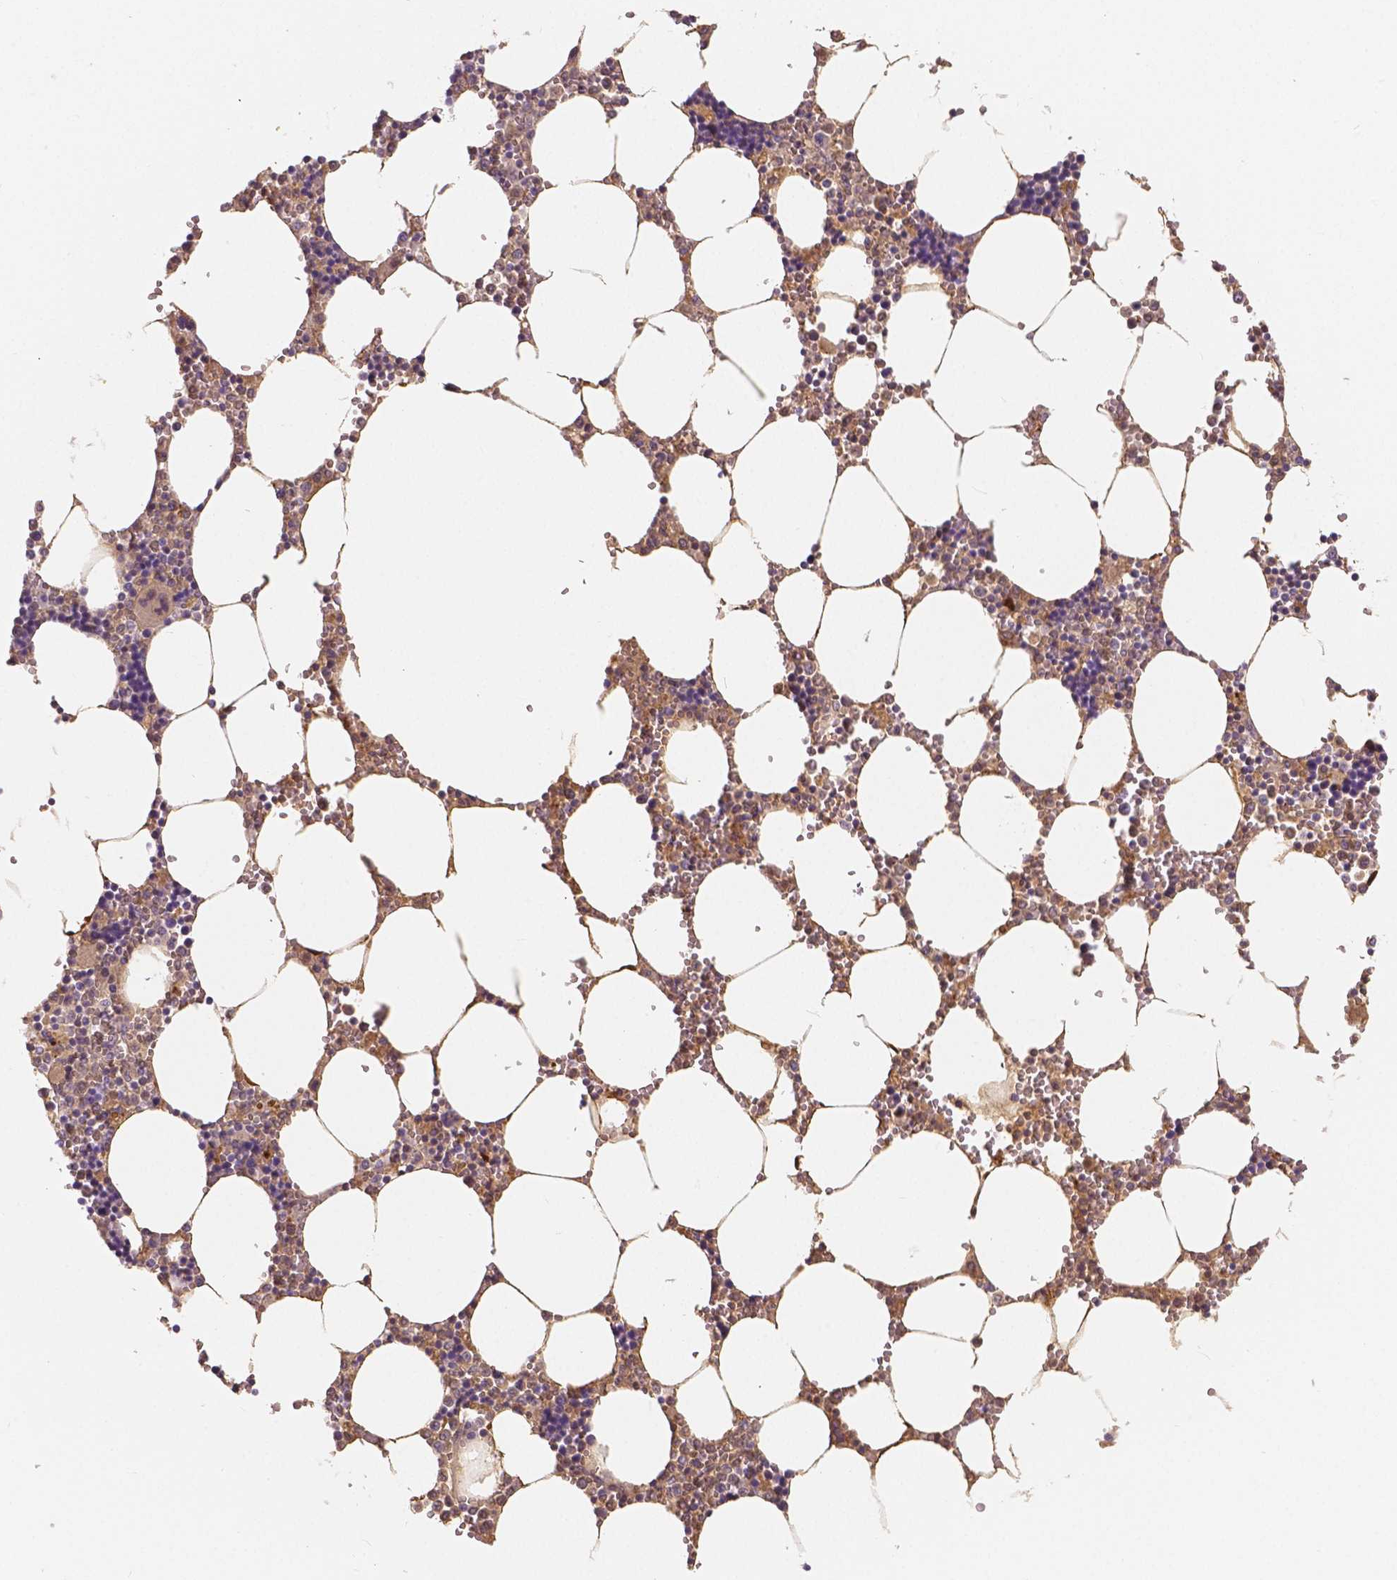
{"staining": {"intensity": "weak", "quantity": "25%-75%", "location": "cytoplasmic/membranous"}, "tissue": "bone marrow", "cell_type": "Hematopoietic cells", "image_type": "normal", "snomed": [{"axis": "morphology", "description": "Normal tissue, NOS"}, {"axis": "topography", "description": "Bone marrow"}], "caption": "Hematopoietic cells exhibit weak cytoplasmic/membranous positivity in approximately 25%-75% of cells in benign bone marrow. Nuclei are stained in blue.", "gene": "APOA4", "patient": {"sex": "male", "age": 54}}